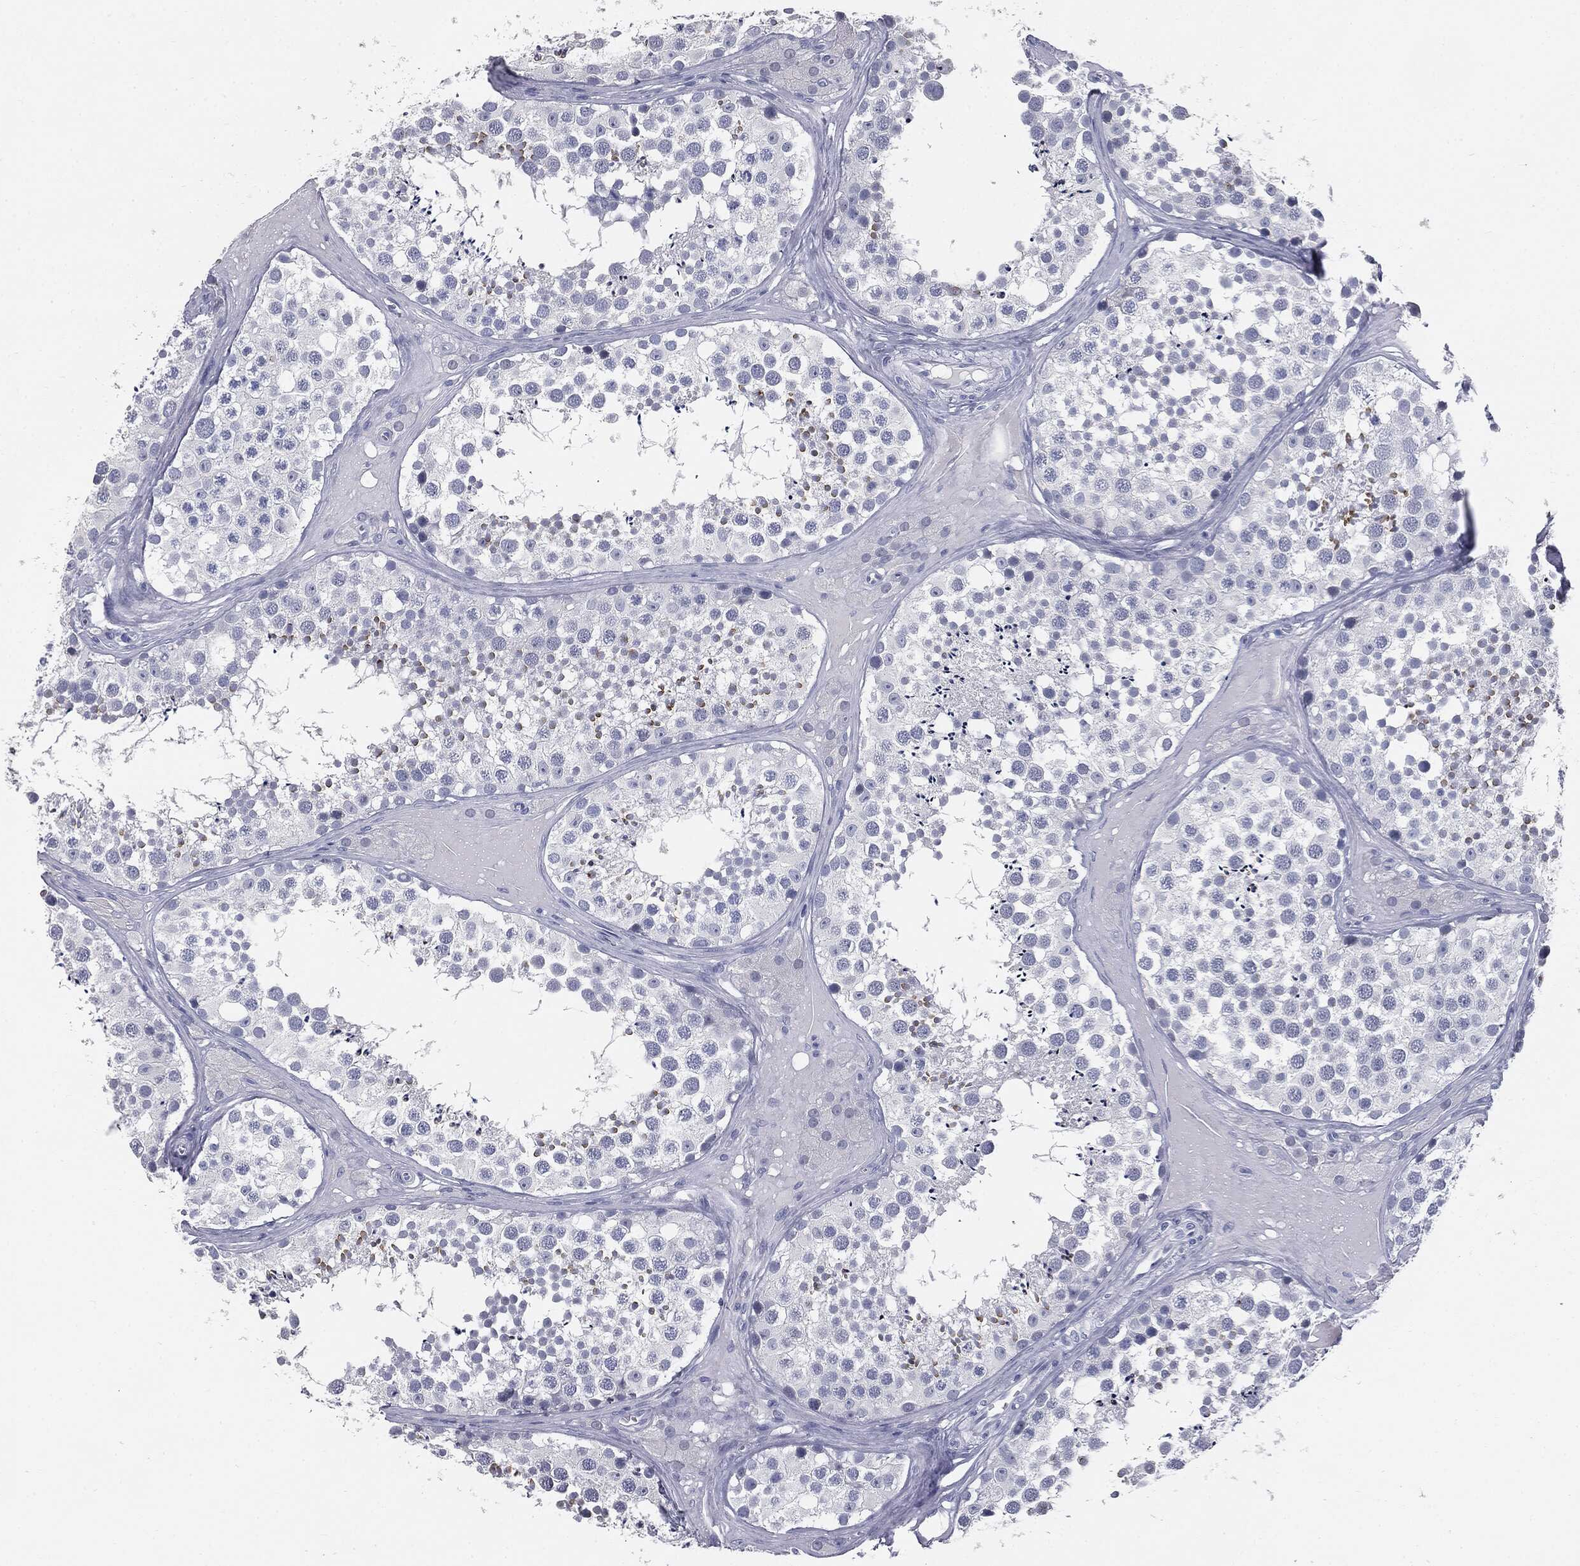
{"staining": {"intensity": "moderate", "quantity": "<25%", "location": "cytoplasmic/membranous"}, "tissue": "testis", "cell_type": "Cells in seminiferous ducts", "image_type": "normal", "snomed": [{"axis": "morphology", "description": "Normal tissue, NOS"}, {"axis": "topography", "description": "Testis"}], "caption": "Immunohistochemical staining of normal testis demonstrates low levels of moderate cytoplasmic/membranous staining in approximately <25% of cells in seminiferous ducts.", "gene": "MUC5AC", "patient": {"sex": "male", "age": 31}}